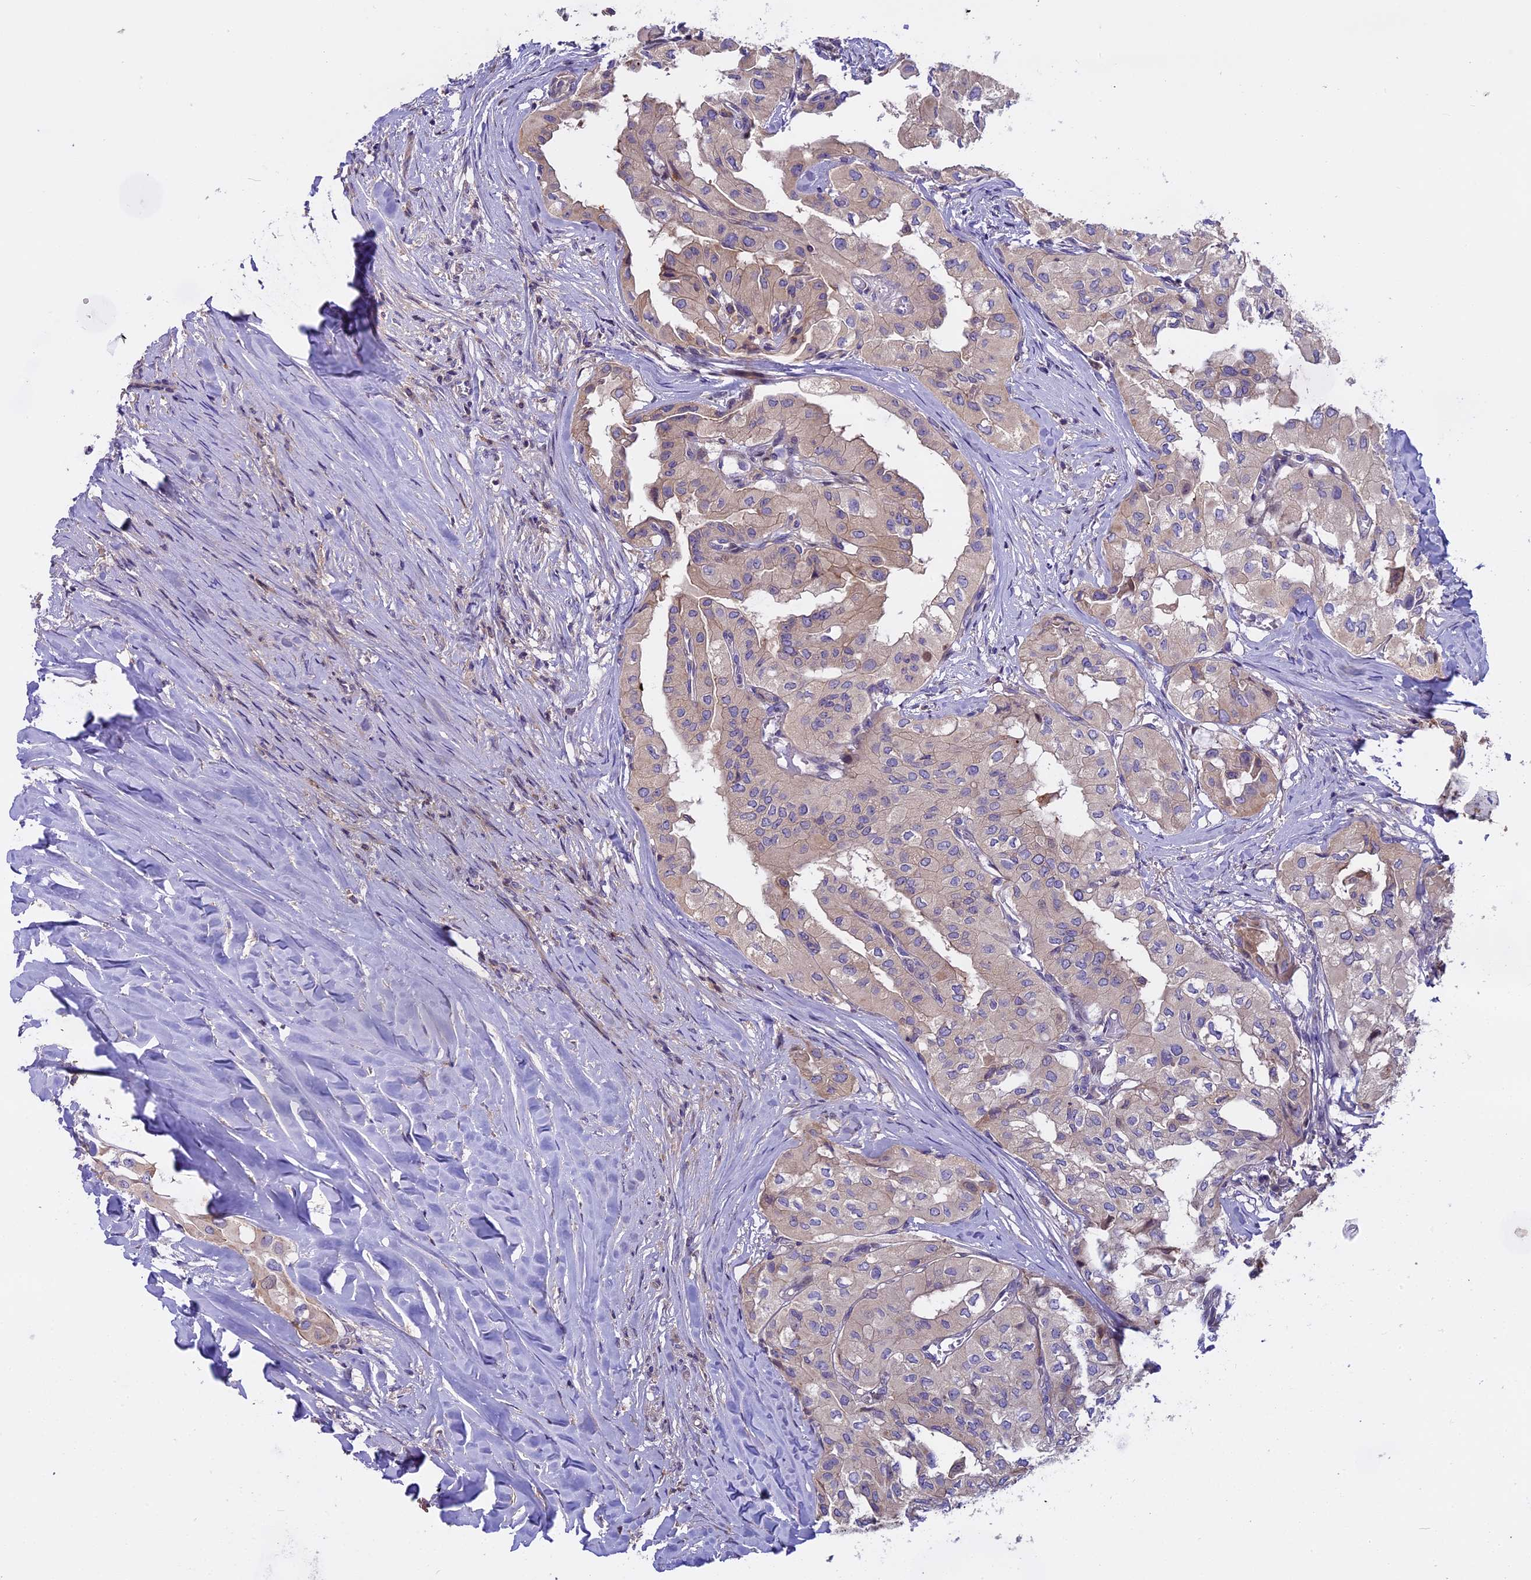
{"staining": {"intensity": "weak", "quantity": ">75%", "location": "cytoplasmic/membranous"}, "tissue": "thyroid cancer", "cell_type": "Tumor cells", "image_type": "cancer", "snomed": [{"axis": "morphology", "description": "Papillary adenocarcinoma, NOS"}, {"axis": "topography", "description": "Thyroid gland"}], "caption": "Immunohistochemistry of thyroid cancer (papillary adenocarcinoma) exhibits low levels of weak cytoplasmic/membranous staining in about >75% of tumor cells. (Brightfield microscopy of DAB IHC at high magnification).", "gene": "FAM98C", "patient": {"sex": "female", "age": 59}}